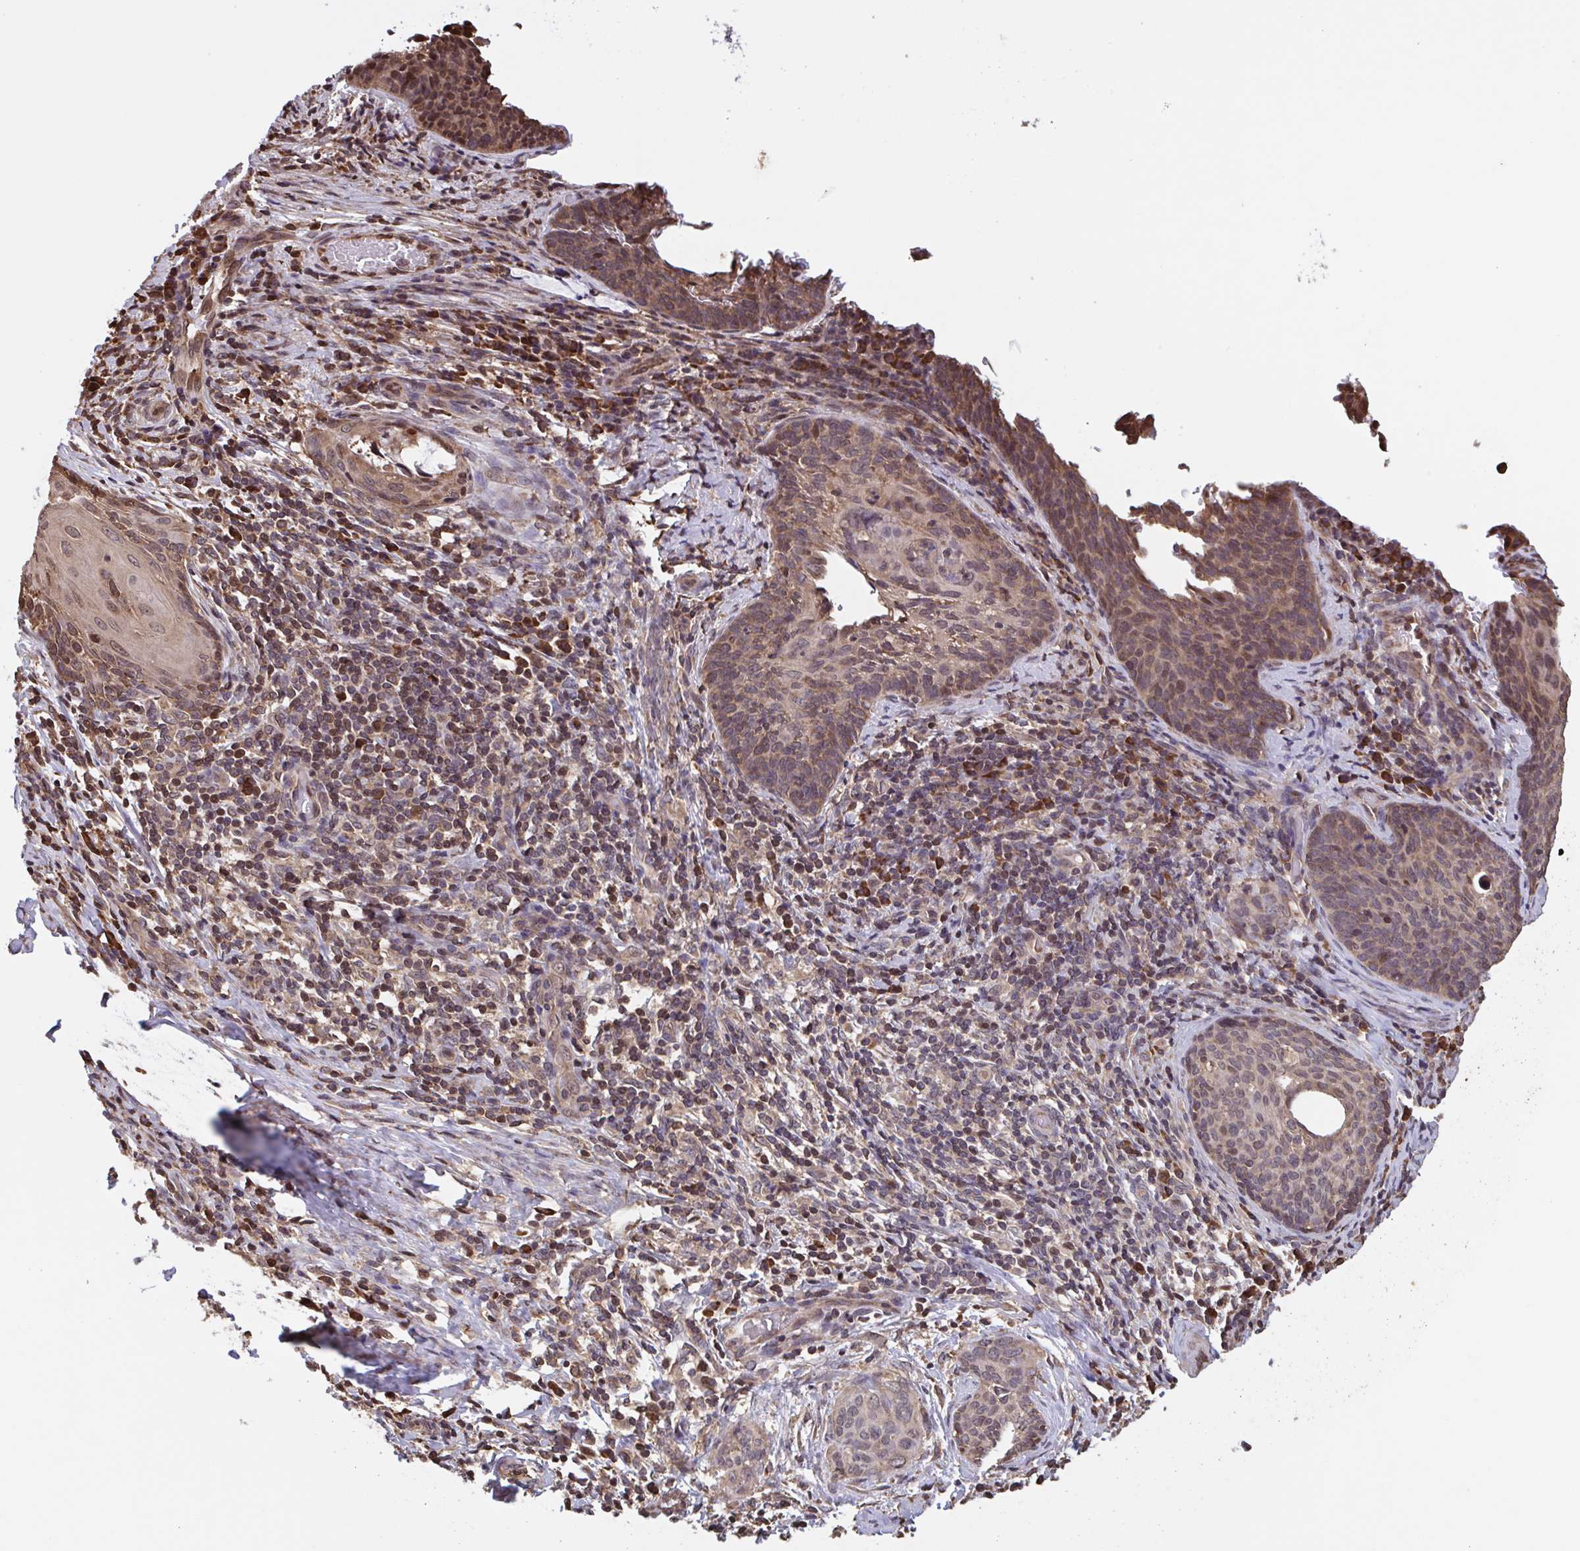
{"staining": {"intensity": "weak", "quantity": ">75%", "location": "cytoplasmic/membranous,nuclear"}, "tissue": "cervical cancer", "cell_type": "Tumor cells", "image_type": "cancer", "snomed": [{"axis": "morphology", "description": "Squamous cell carcinoma, NOS"}, {"axis": "morphology", "description": "Adenocarcinoma, NOS"}, {"axis": "topography", "description": "Cervix"}], "caption": "Immunohistochemical staining of cervical squamous cell carcinoma exhibits low levels of weak cytoplasmic/membranous and nuclear protein expression in approximately >75% of tumor cells.", "gene": "SEC63", "patient": {"sex": "female", "age": 52}}